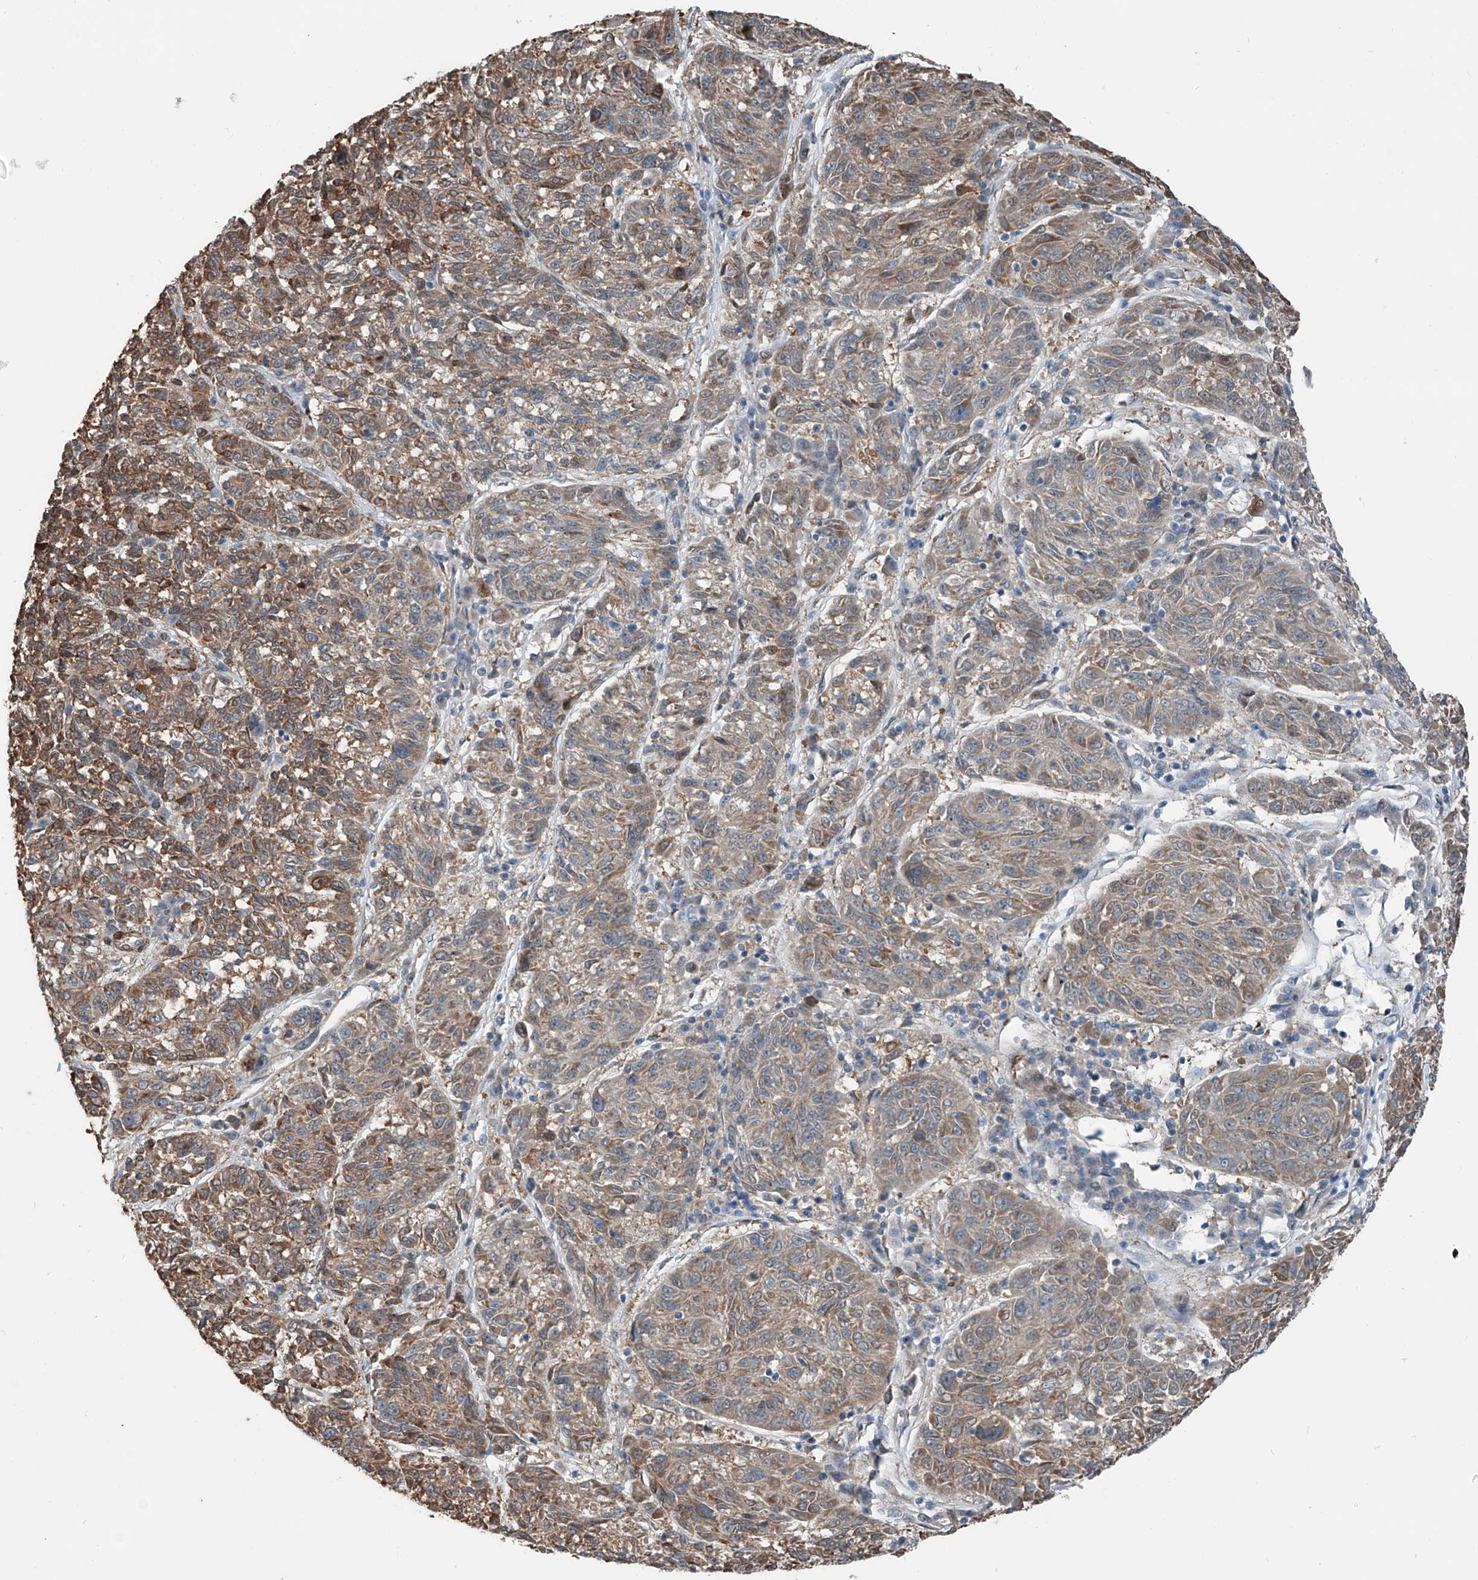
{"staining": {"intensity": "moderate", "quantity": ">75%", "location": "cytoplasmic/membranous"}, "tissue": "melanoma", "cell_type": "Tumor cells", "image_type": "cancer", "snomed": [{"axis": "morphology", "description": "Malignant melanoma, NOS"}, {"axis": "topography", "description": "Skin"}], "caption": "This histopathology image exhibits immunohistochemistry staining of melanoma, with medium moderate cytoplasmic/membranous staining in approximately >75% of tumor cells.", "gene": "HSPA6", "patient": {"sex": "male", "age": 53}}